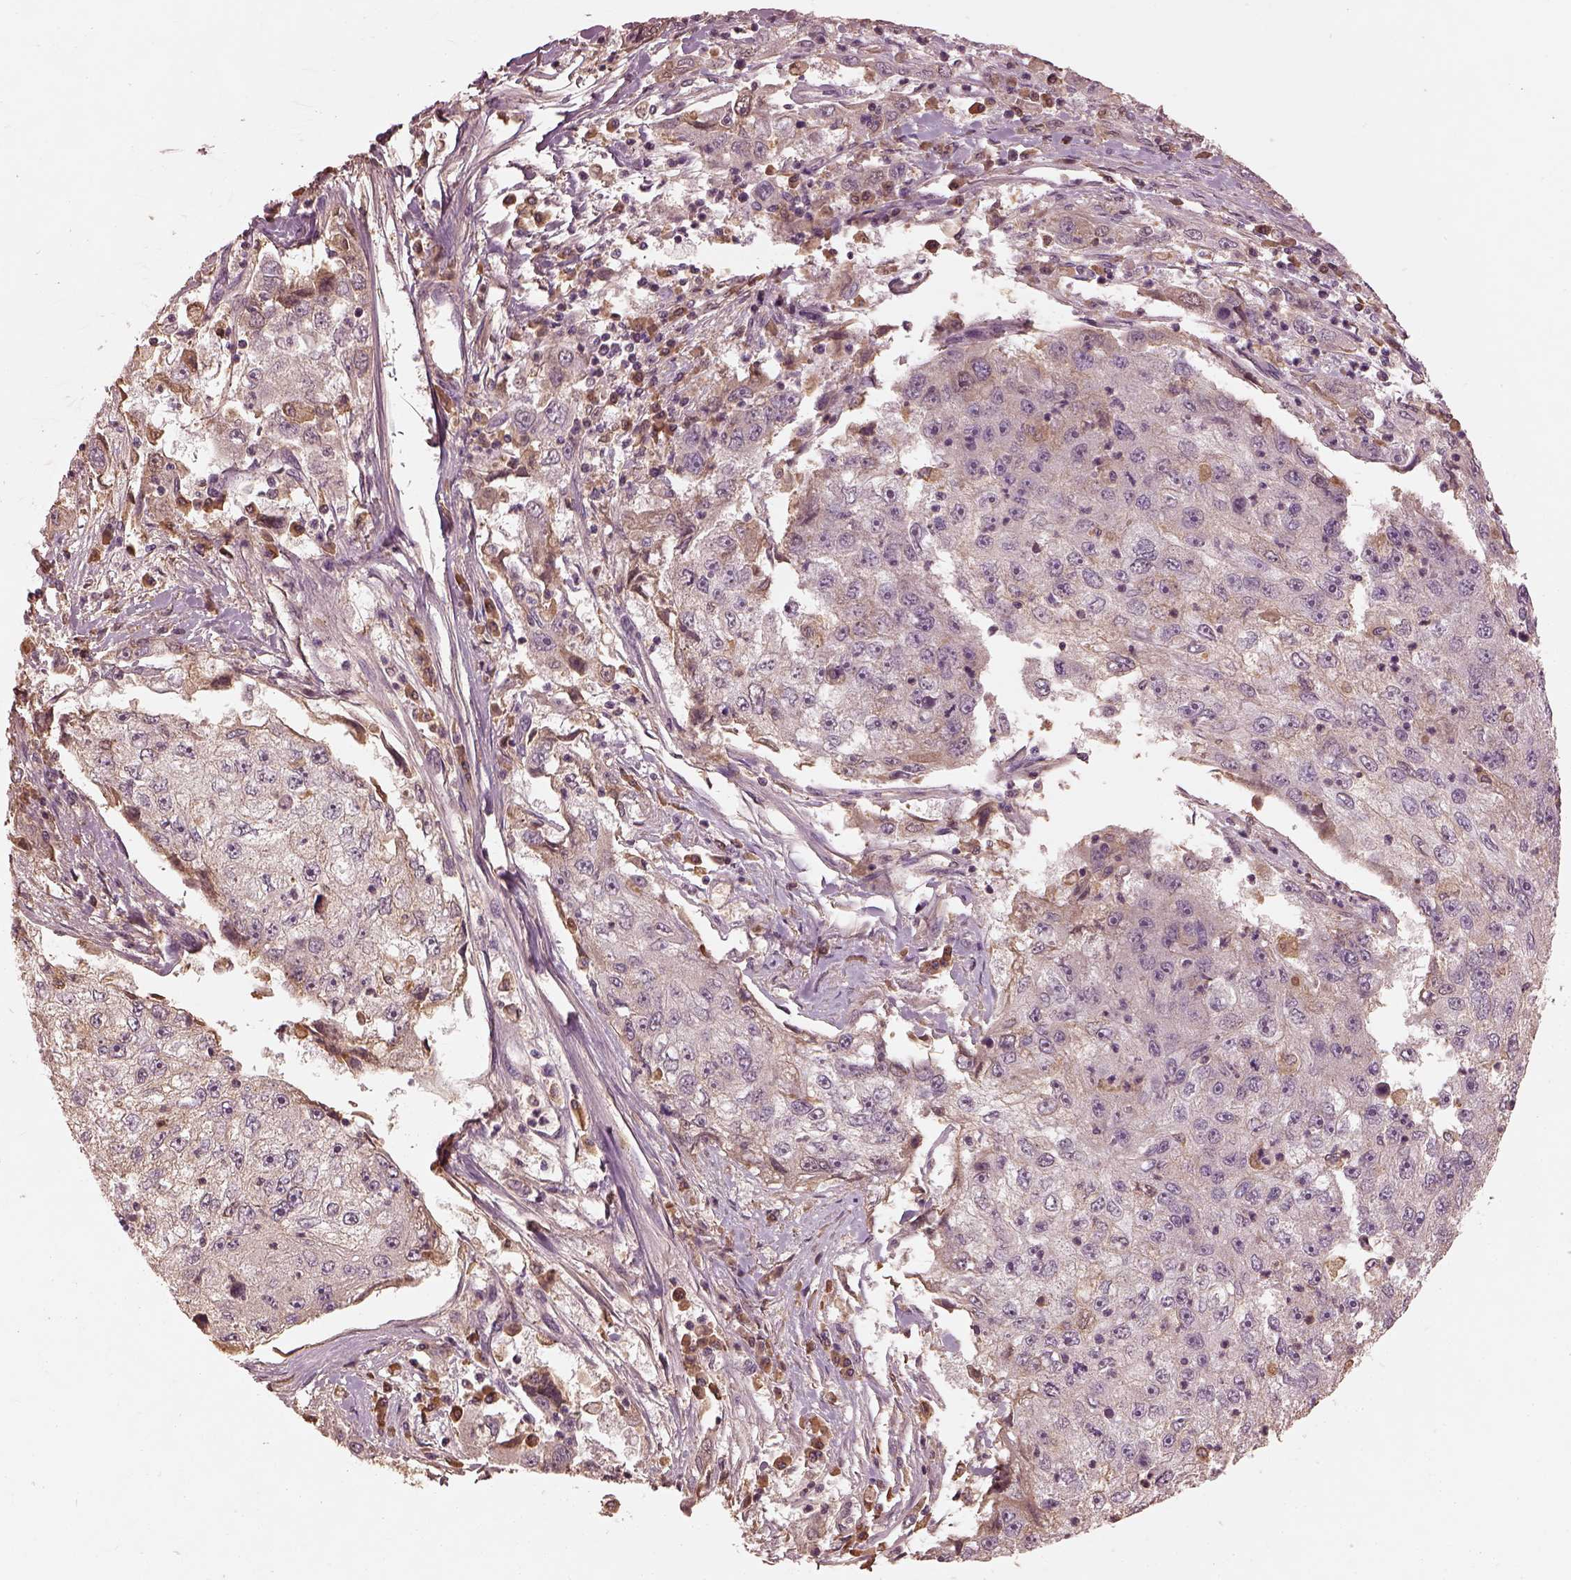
{"staining": {"intensity": "negative", "quantity": "none", "location": "none"}, "tissue": "cervical cancer", "cell_type": "Tumor cells", "image_type": "cancer", "snomed": [{"axis": "morphology", "description": "Squamous cell carcinoma, NOS"}, {"axis": "topography", "description": "Cervix"}], "caption": "Cervical squamous cell carcinoma stained for a protein using immunohistochemistry reveals no expression tumor cells.", "gene": "CALR3", "patient": {"sex": "female", "age": 36}}